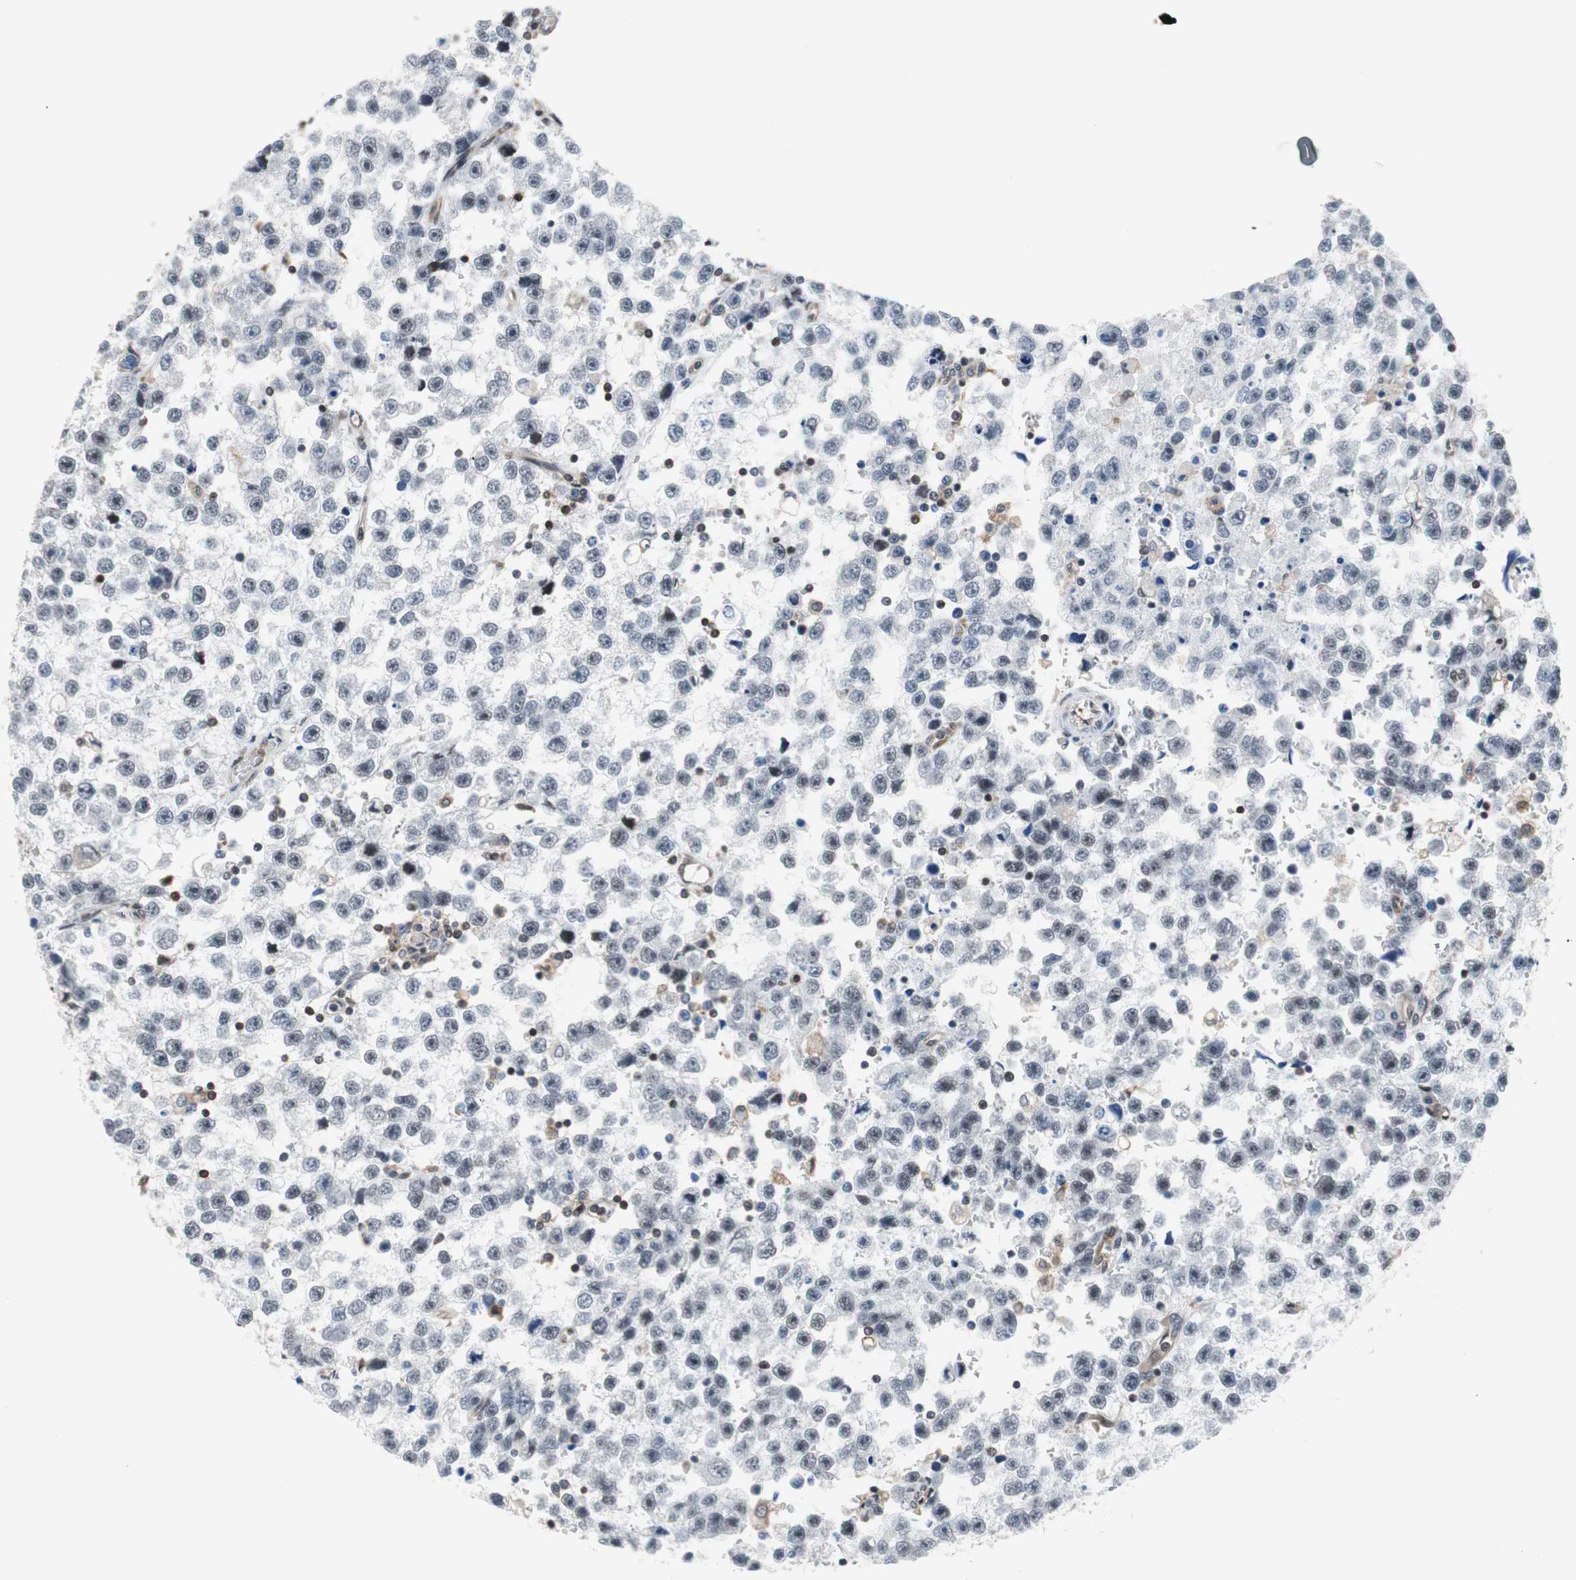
{"staining": {"intensity": "negative", "quantity": "none", "location": "none"}, "tissue": "testis cancer", "cell_type": "Tumor cells", "image_type": "cancer", "snomed": [{"axis": "morphology", "description": "Seminoma, NOS"}, {"axis": "topography", "description": "Testis"}], "caption": "Testis seminoma was stained to show a protein in brown. There is no significant expression in tumor cells.", "gene": "ZNF512B", "patient": {"sex": "male", "age": 33}}